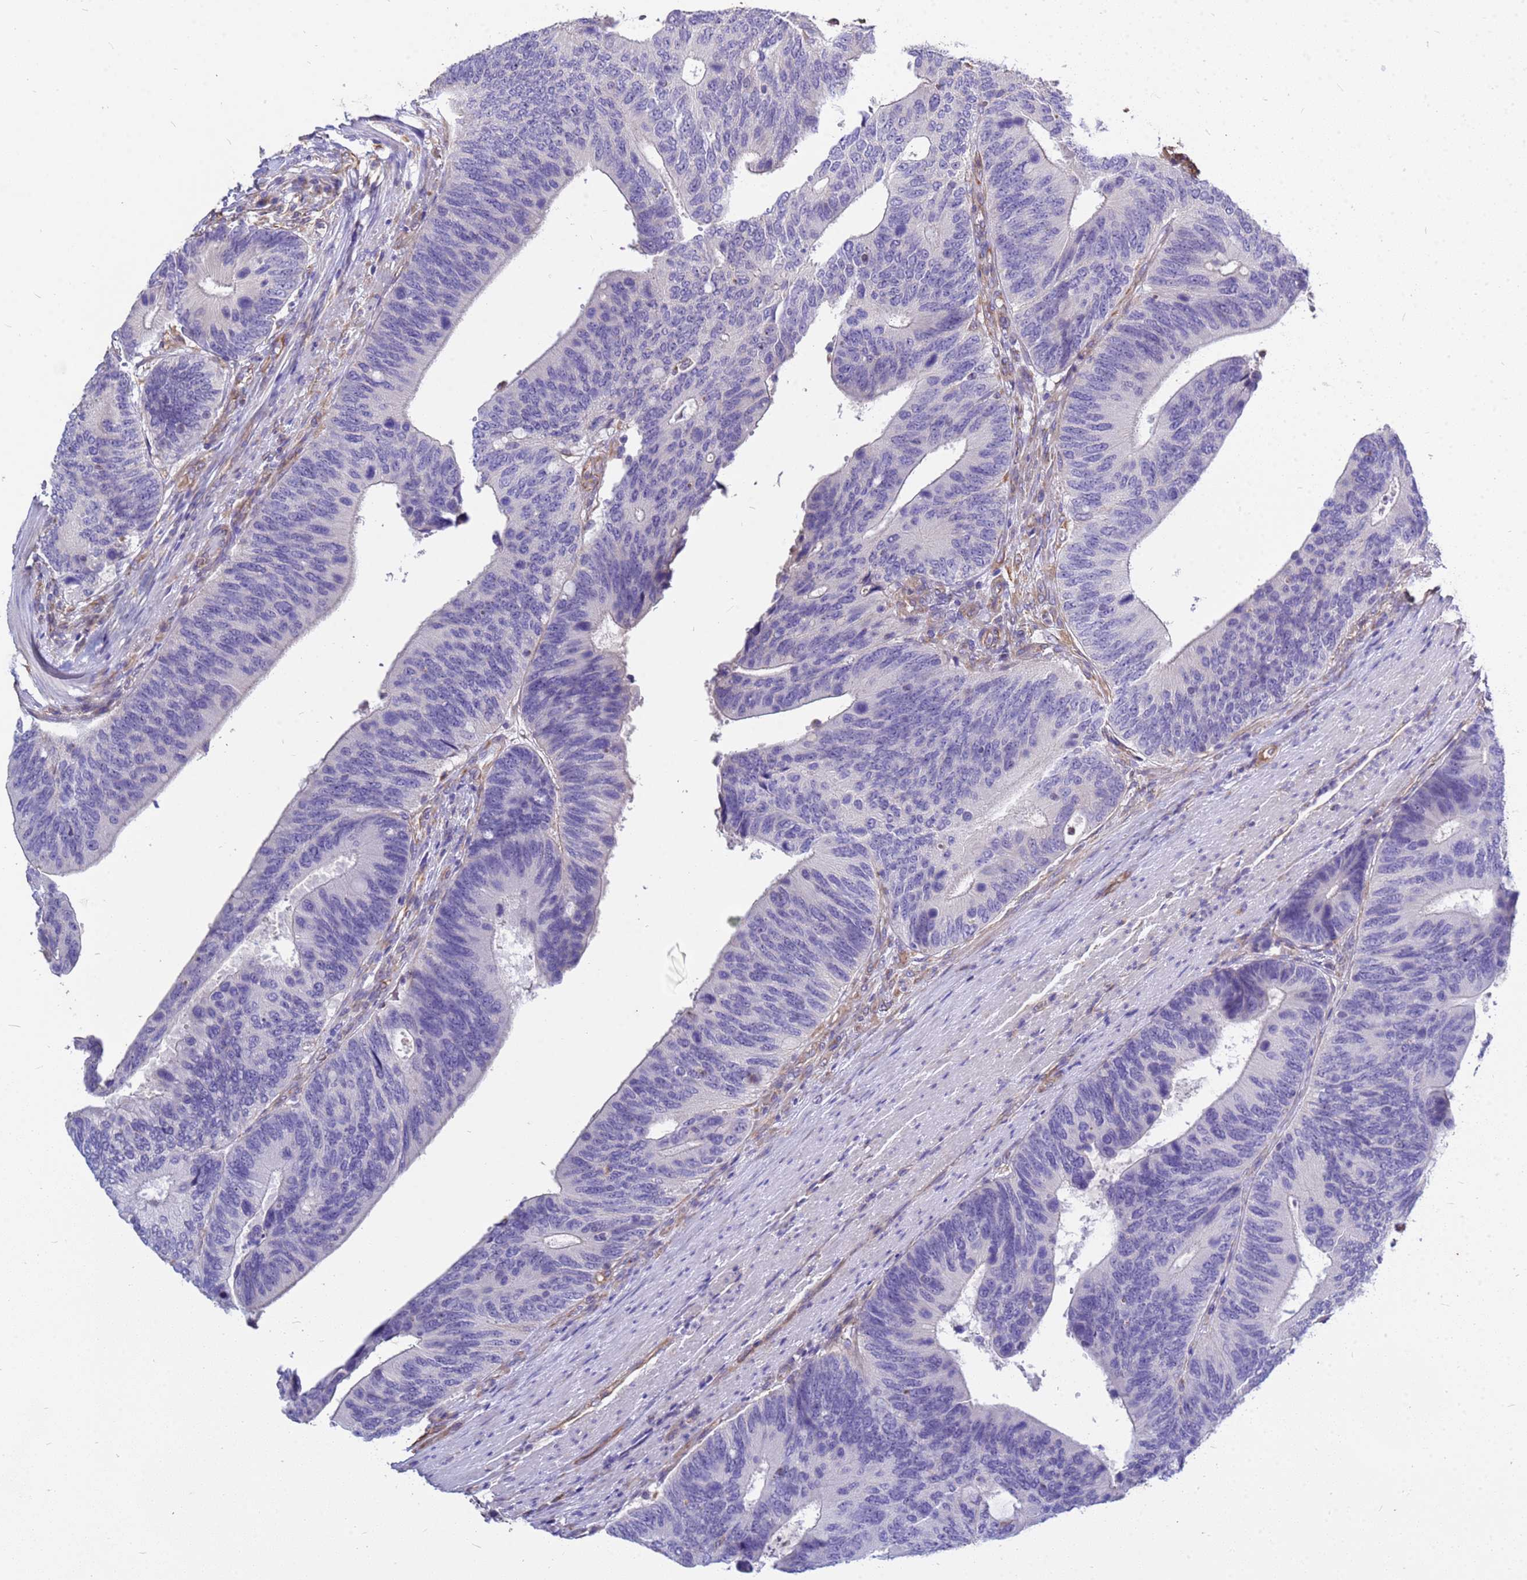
{"staining": {"intensity": "negative", "quantity": "none", "location": "none"}, "tissue": "colorectal cancer", "cell_type": "Tumor cells", "image_type": "cancer", "snomed": [{"axis": "morphology", "description": "Adenocarcinoma, NOS"}, {"axis": "topography", "description": "Colon"}], "caption": "A high-resolution image shows immunohistochemistry (IHC) staining of colorectal cancer (adenocarcinoma), which reveals no significant expression in tumor cells.", "gene": "TCEAL3", "patient": {"sex": "male", "age": 87}}